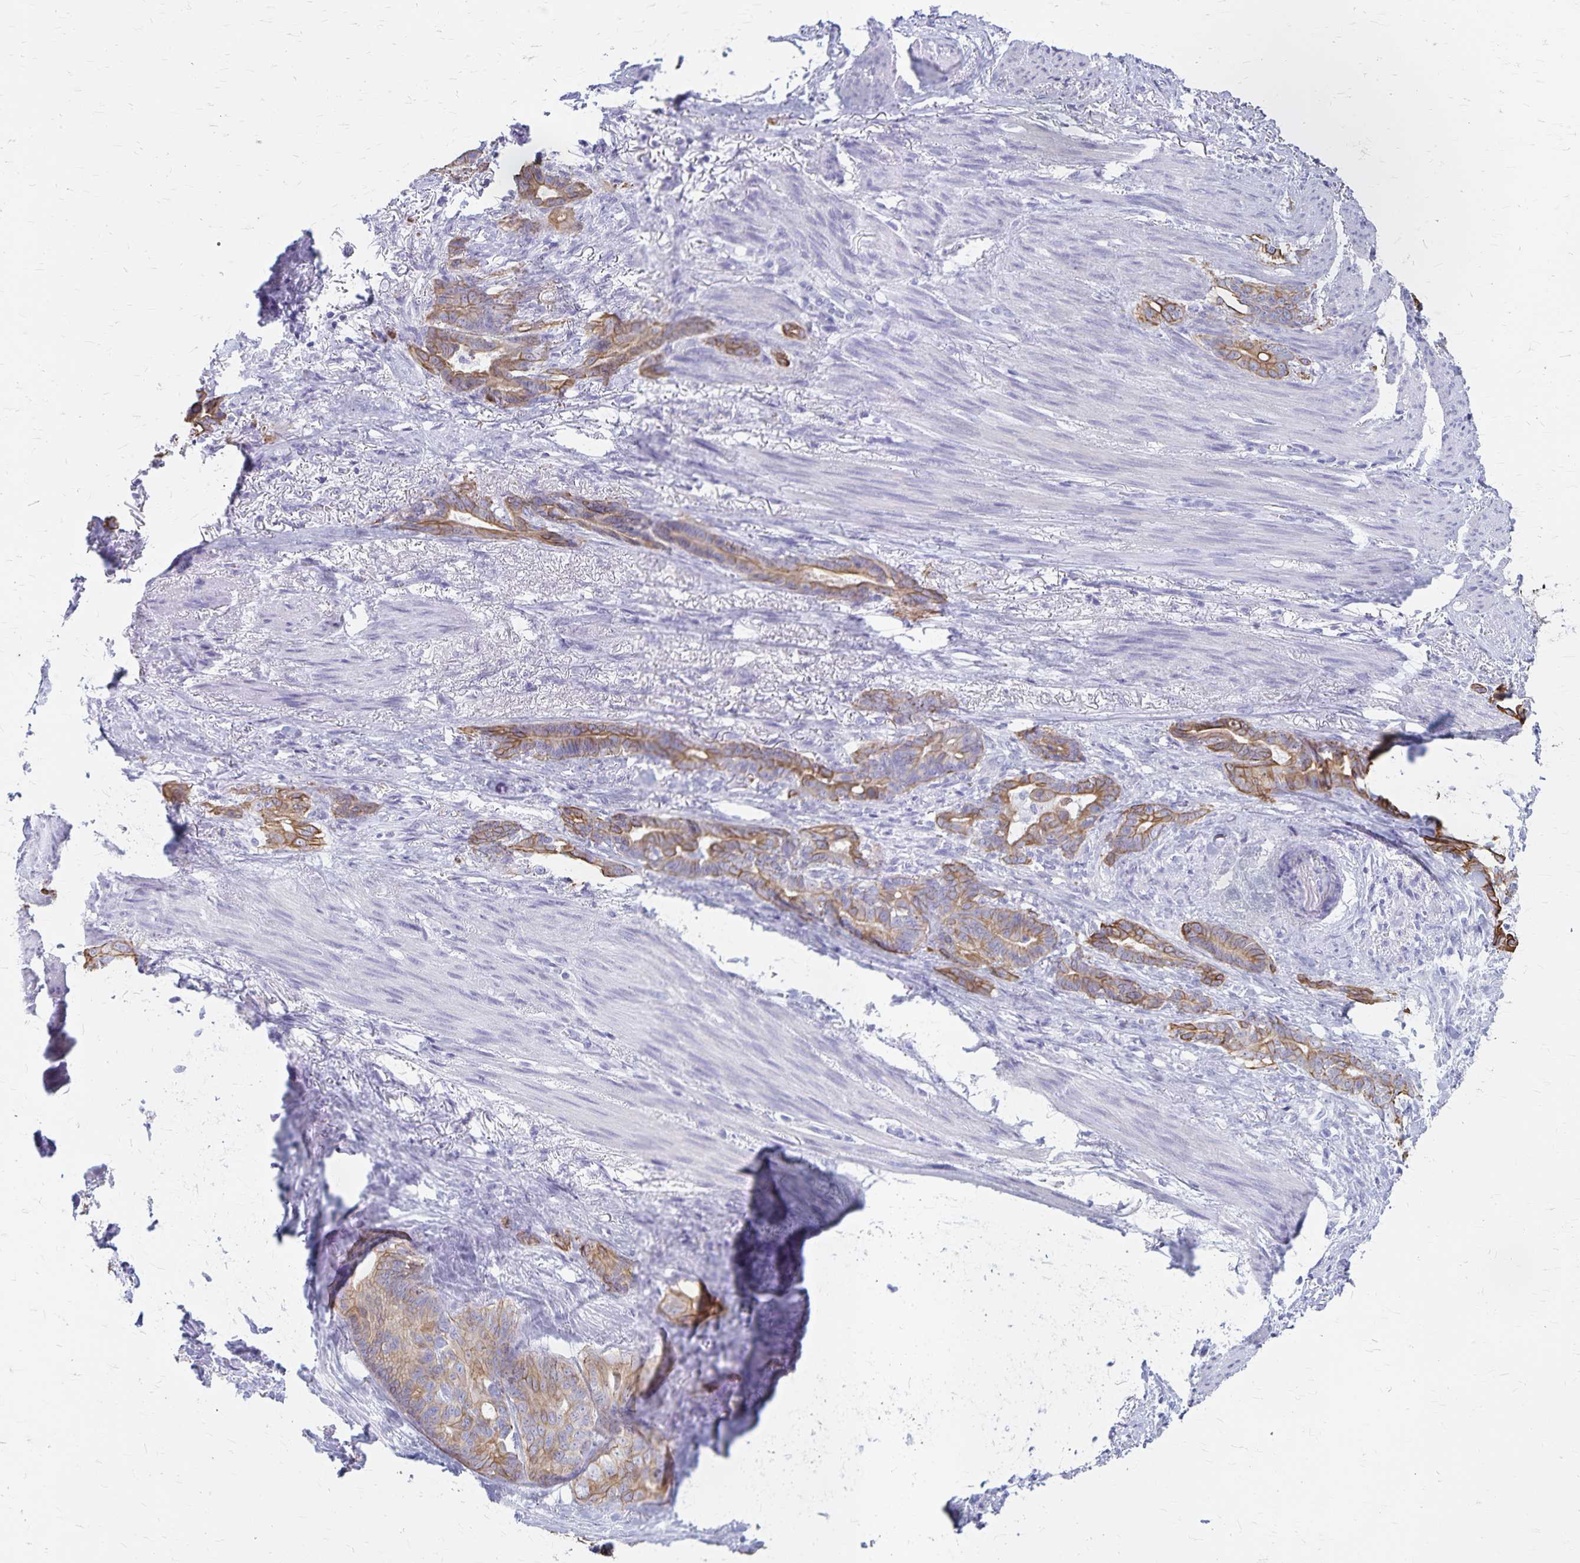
{"staining": {"intensity": "moderate", "quantity": ">75%", "location": "cytoplasmic/membranous"}, "tissue": "stomach cancer", "cell_type": "Tumor cells", "image_type": "cancer", "snomed": [{"axis": "morphology", "description": "Normal tissue, NOS"}, {"axis": "morphology", "description": "Adenocarcinoma, NOS"}, {"axis": "topography", "description": "Esophagus"}, {"axis": "topography", "description": "Stomach, upper"}], "caption": "Tumor cells exhibit moderate cytoplasmic/membranous positivity in about >75% of cells in stomach cancer.", "gene": "GPBAR1", "patient": {"sex": "male", "age": 62}}